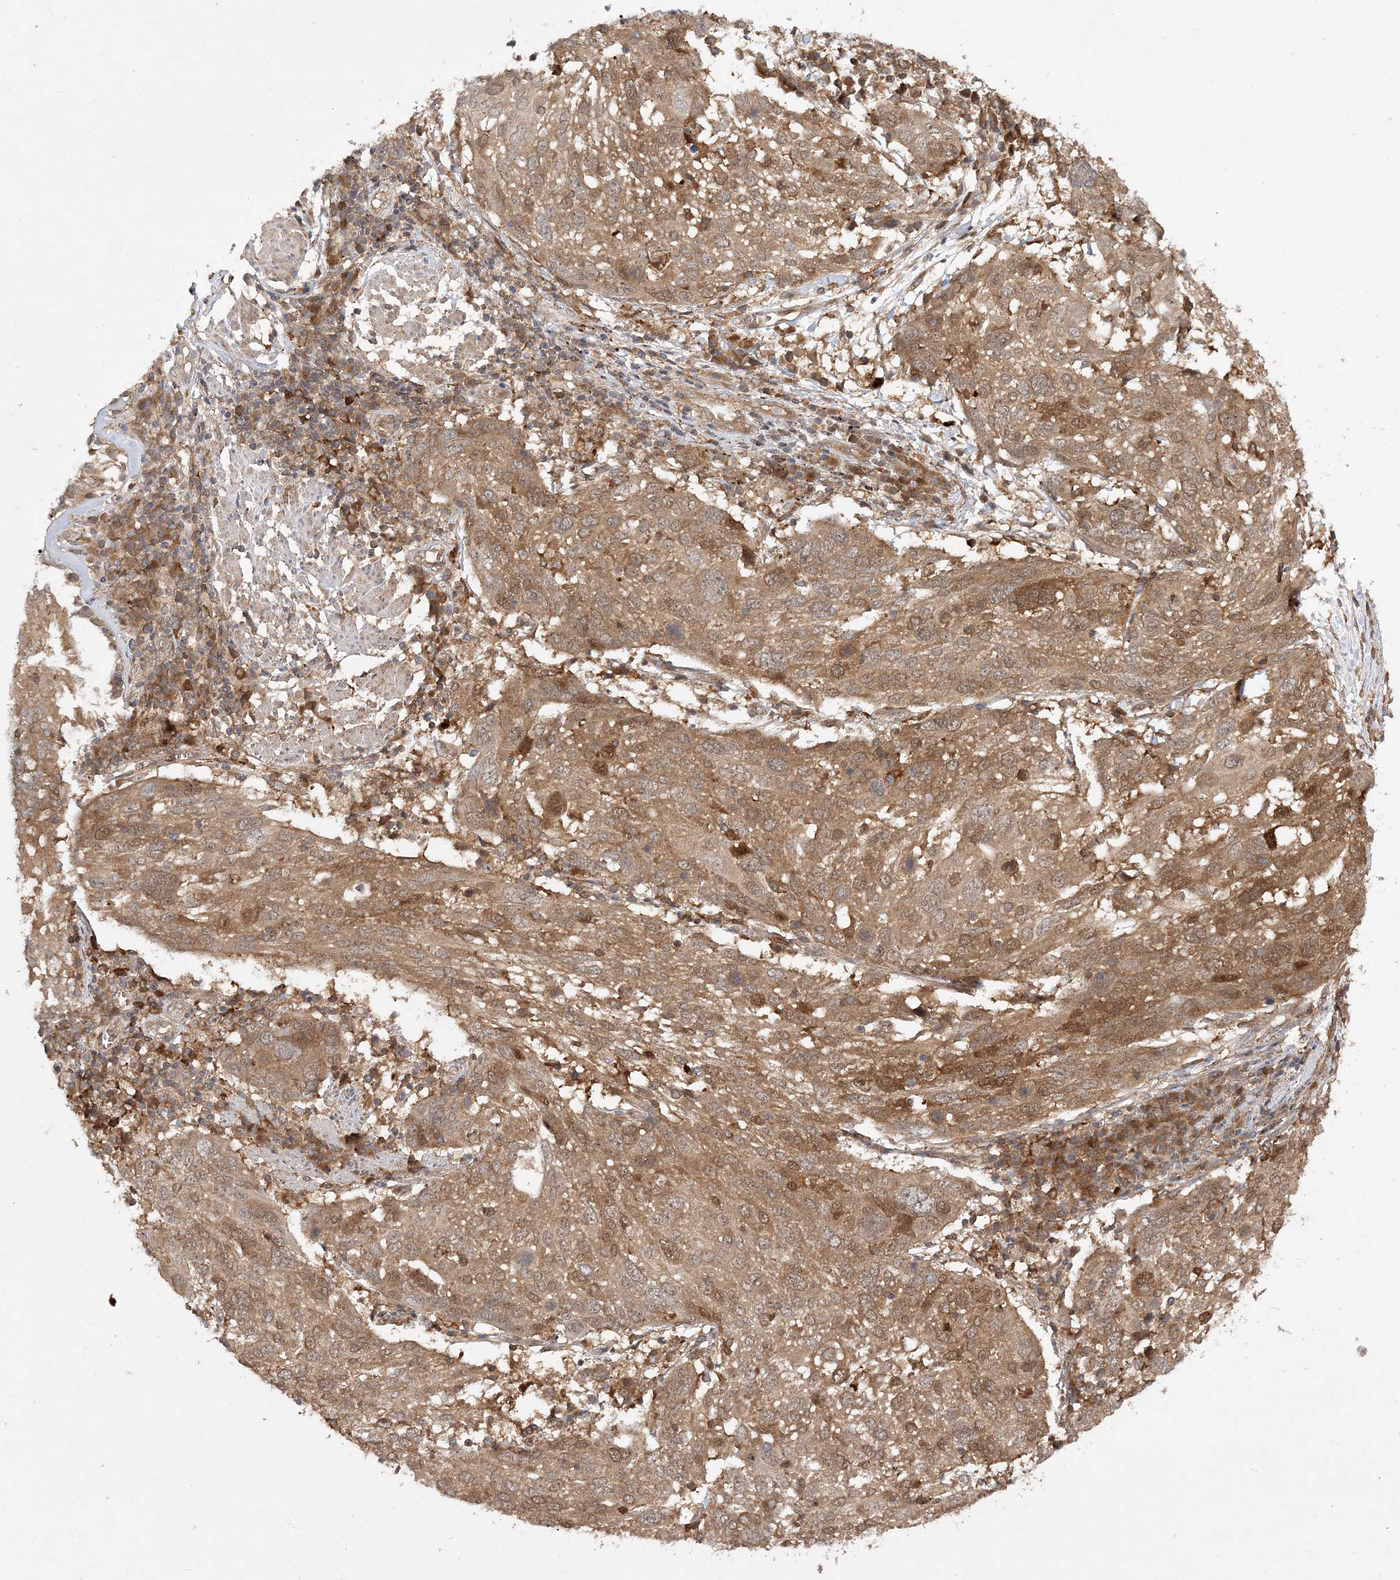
{"staining": {"intensity": "moderate", "quantity": ">75%", "location": "cytoplasmic/membranous,nuclear"}, "tissue": "lung cancer", "cell_type": "Tumor cells", "image_type": "cancer", "snomed": [{"axis": "morphology", "description": "Squamous cell carcinoma, NOS"}, {"axis": "topography", "description": "Lung"}], "caption": "Lung squamous cell carcinoma was stained to show a protein in brown. There is medium levels of moderate cytoplasmic/membranous and nuclear positivity in about >75% of tumor cells.", "gene": "TMEM9B", "patient": {"sex": "male", "age": 65}}